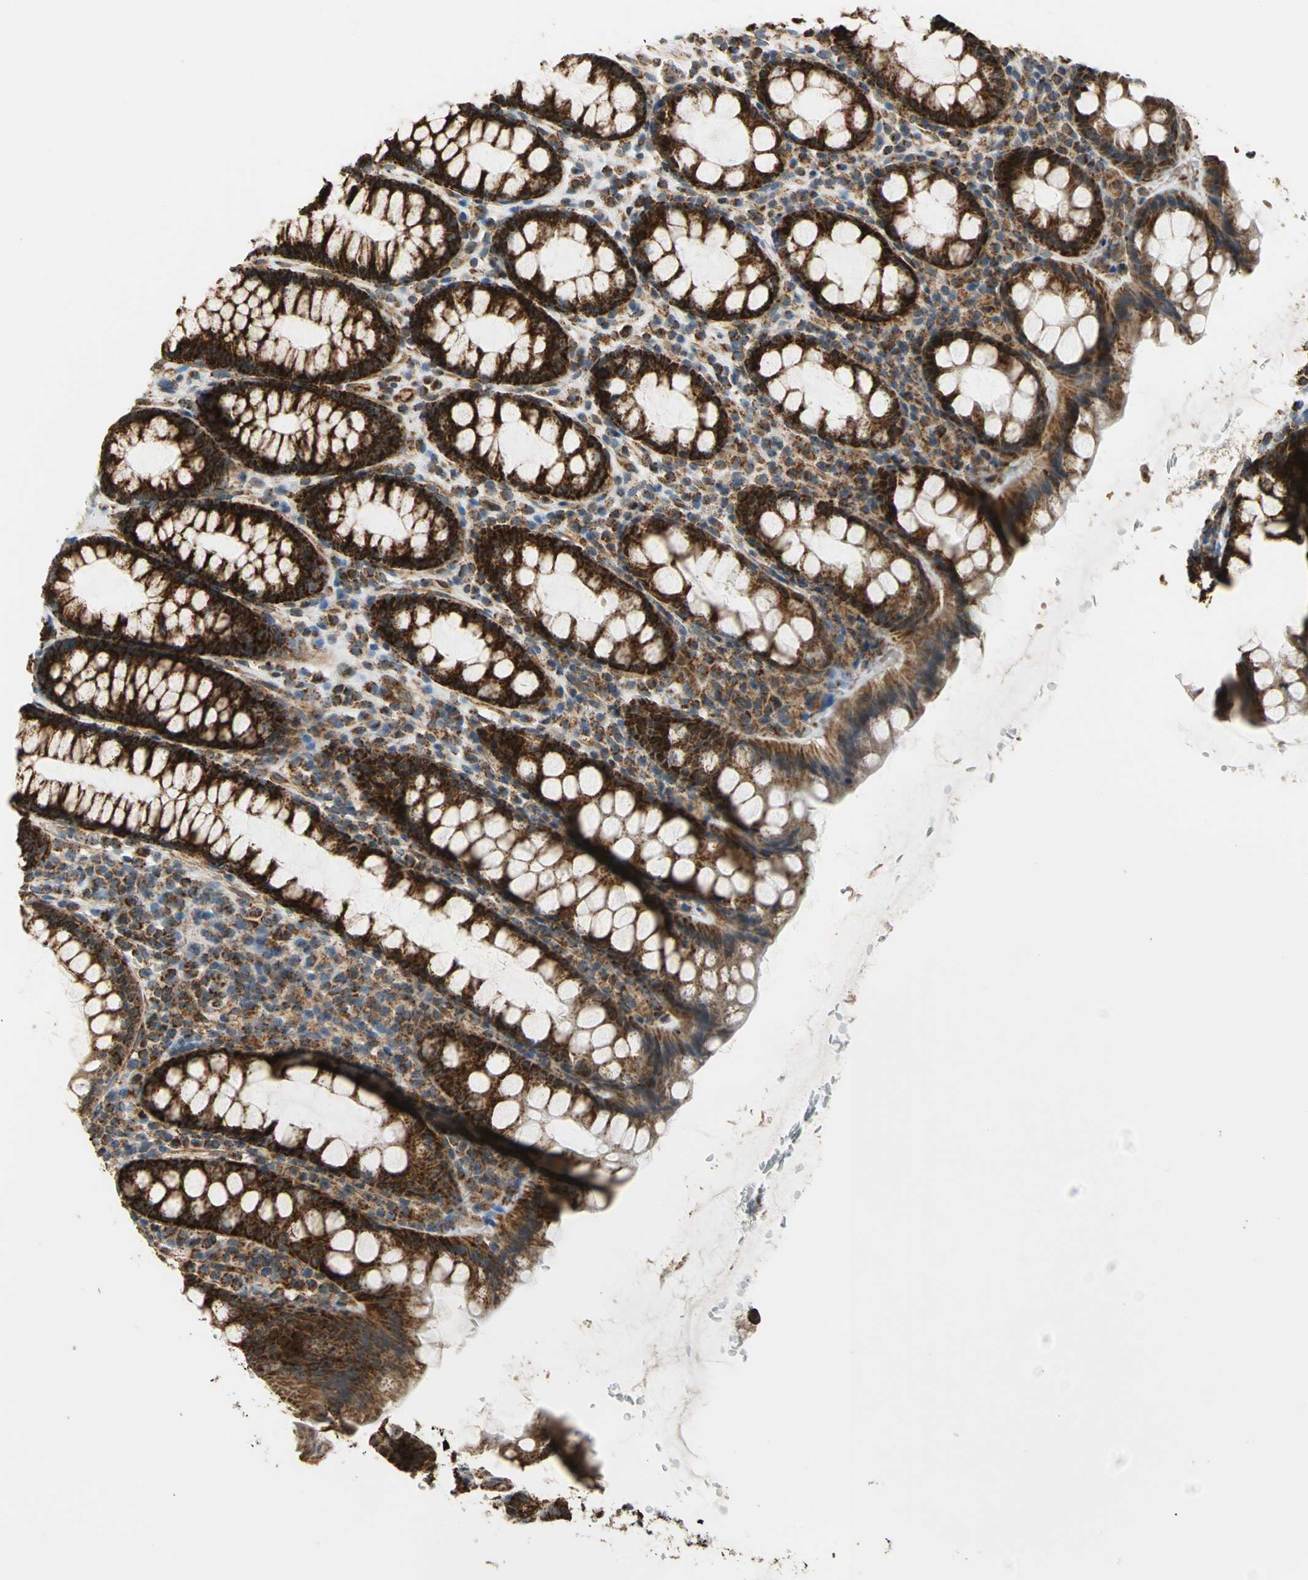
{"staining": {"intensity": "strong", "quantity": ">75%", "location": "cytoplasmic/membranous"}, "tissue": "rectum", "cell_type": "Glandular cells", "image_type": "normal", "snomed": [{"axis": "morphology", "description": "Normal tissue, NOS"}, {"axis": "topography", "description": "Rectum"}], "caption": "DAB immunohistochemical staining of unremarkable rectum reveals strong cytoplasmic/membranous protein positivity in approximately >75% of glandular cells.", "gene": "MRPS22", "patient": {"sex": "male", "age": 92}}